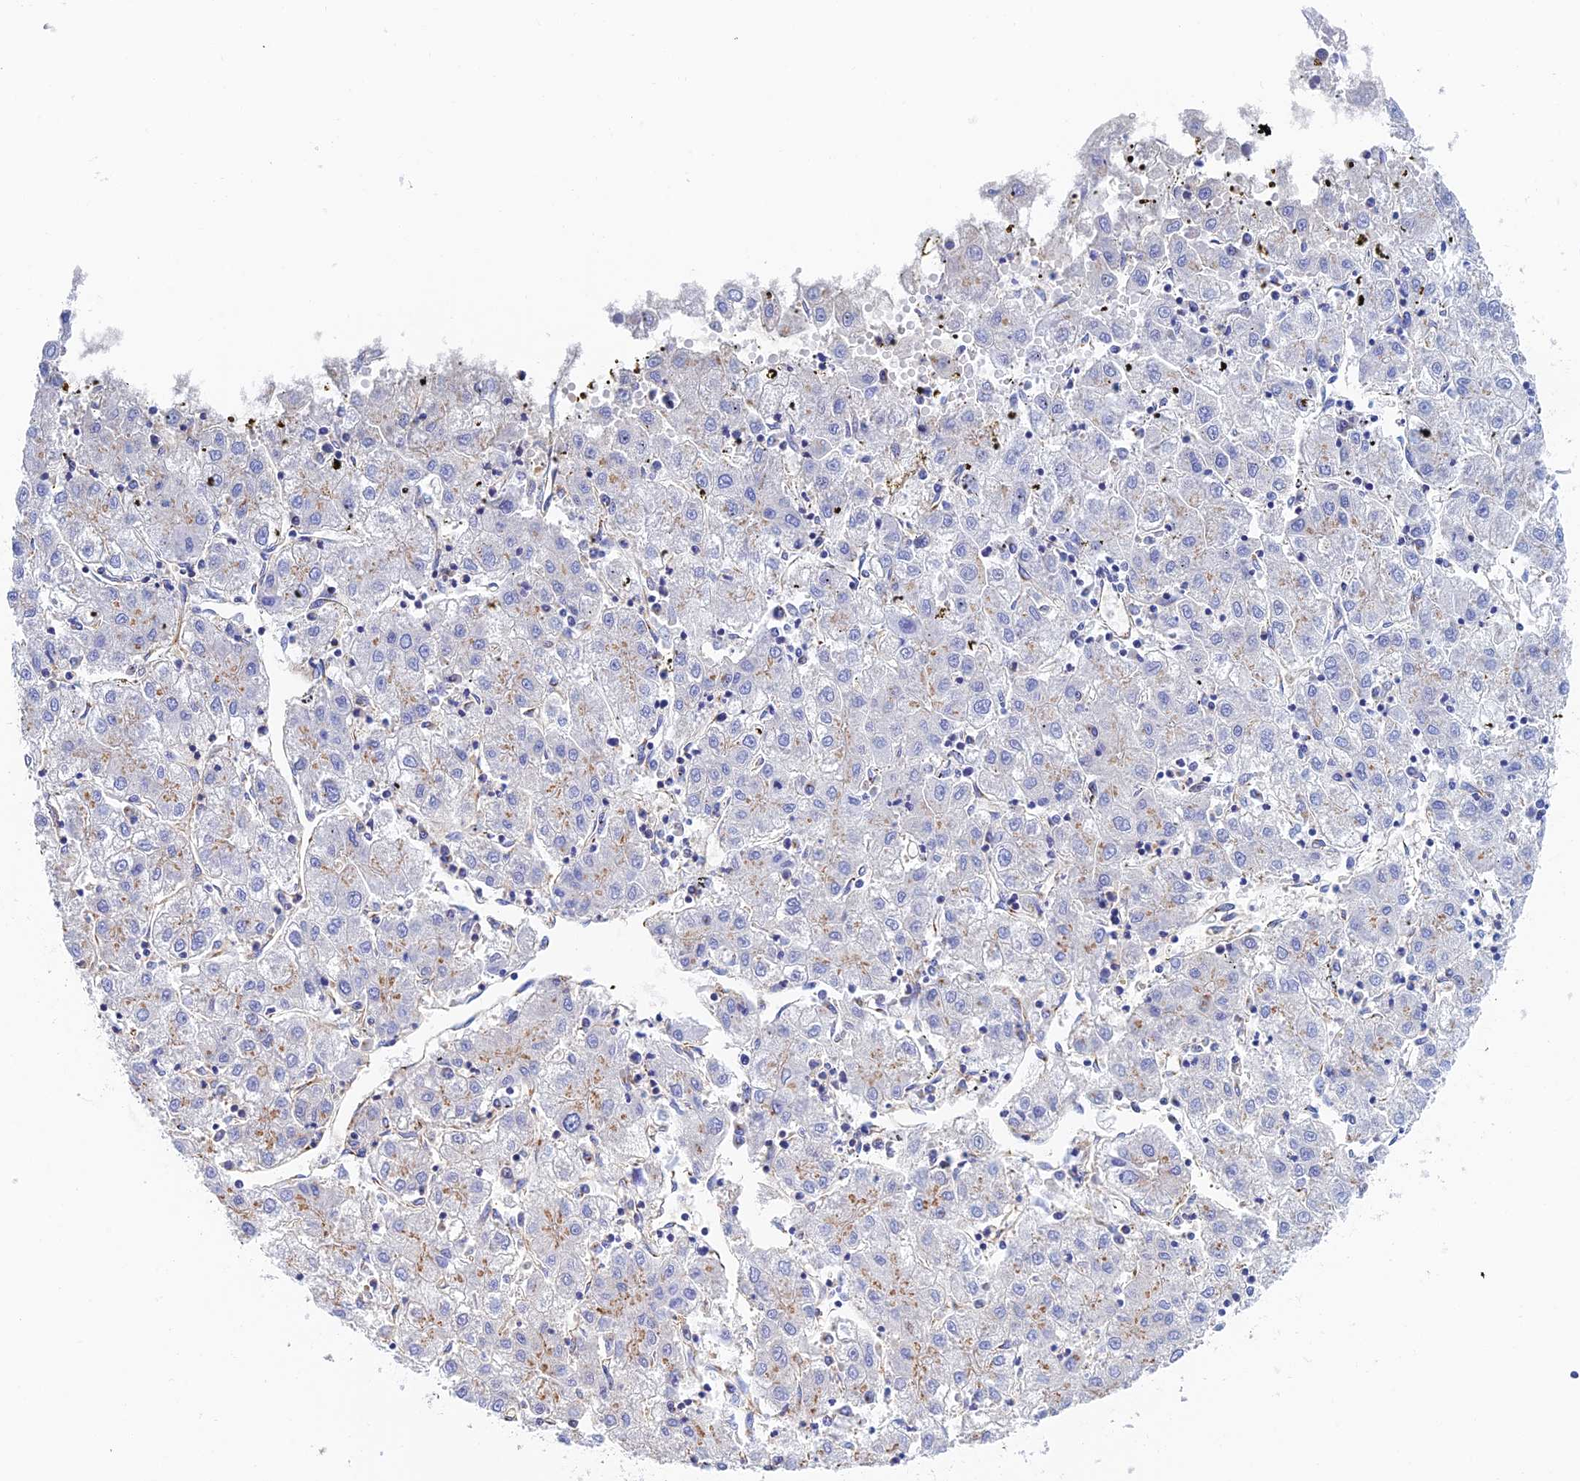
{"staining": {"intensity": "negative", "quantity": "none", "location": "none"}, "tissue": "liver cancer", "cell_type": "Tumor cells", "image_type": "cancer", "snomed": [{"axis": "morphology", "description": "Carcinoma, Hepatocellular, NOS"}, {"axis": "topography", "description": "Liver"}], "caption": "This is an immunohistochemistry image of hepatocellular carcinoma (liver). There is no staining in tumor cells.", "gene": "DCTN2", "patient": {"sex": "male", "age": 72}}